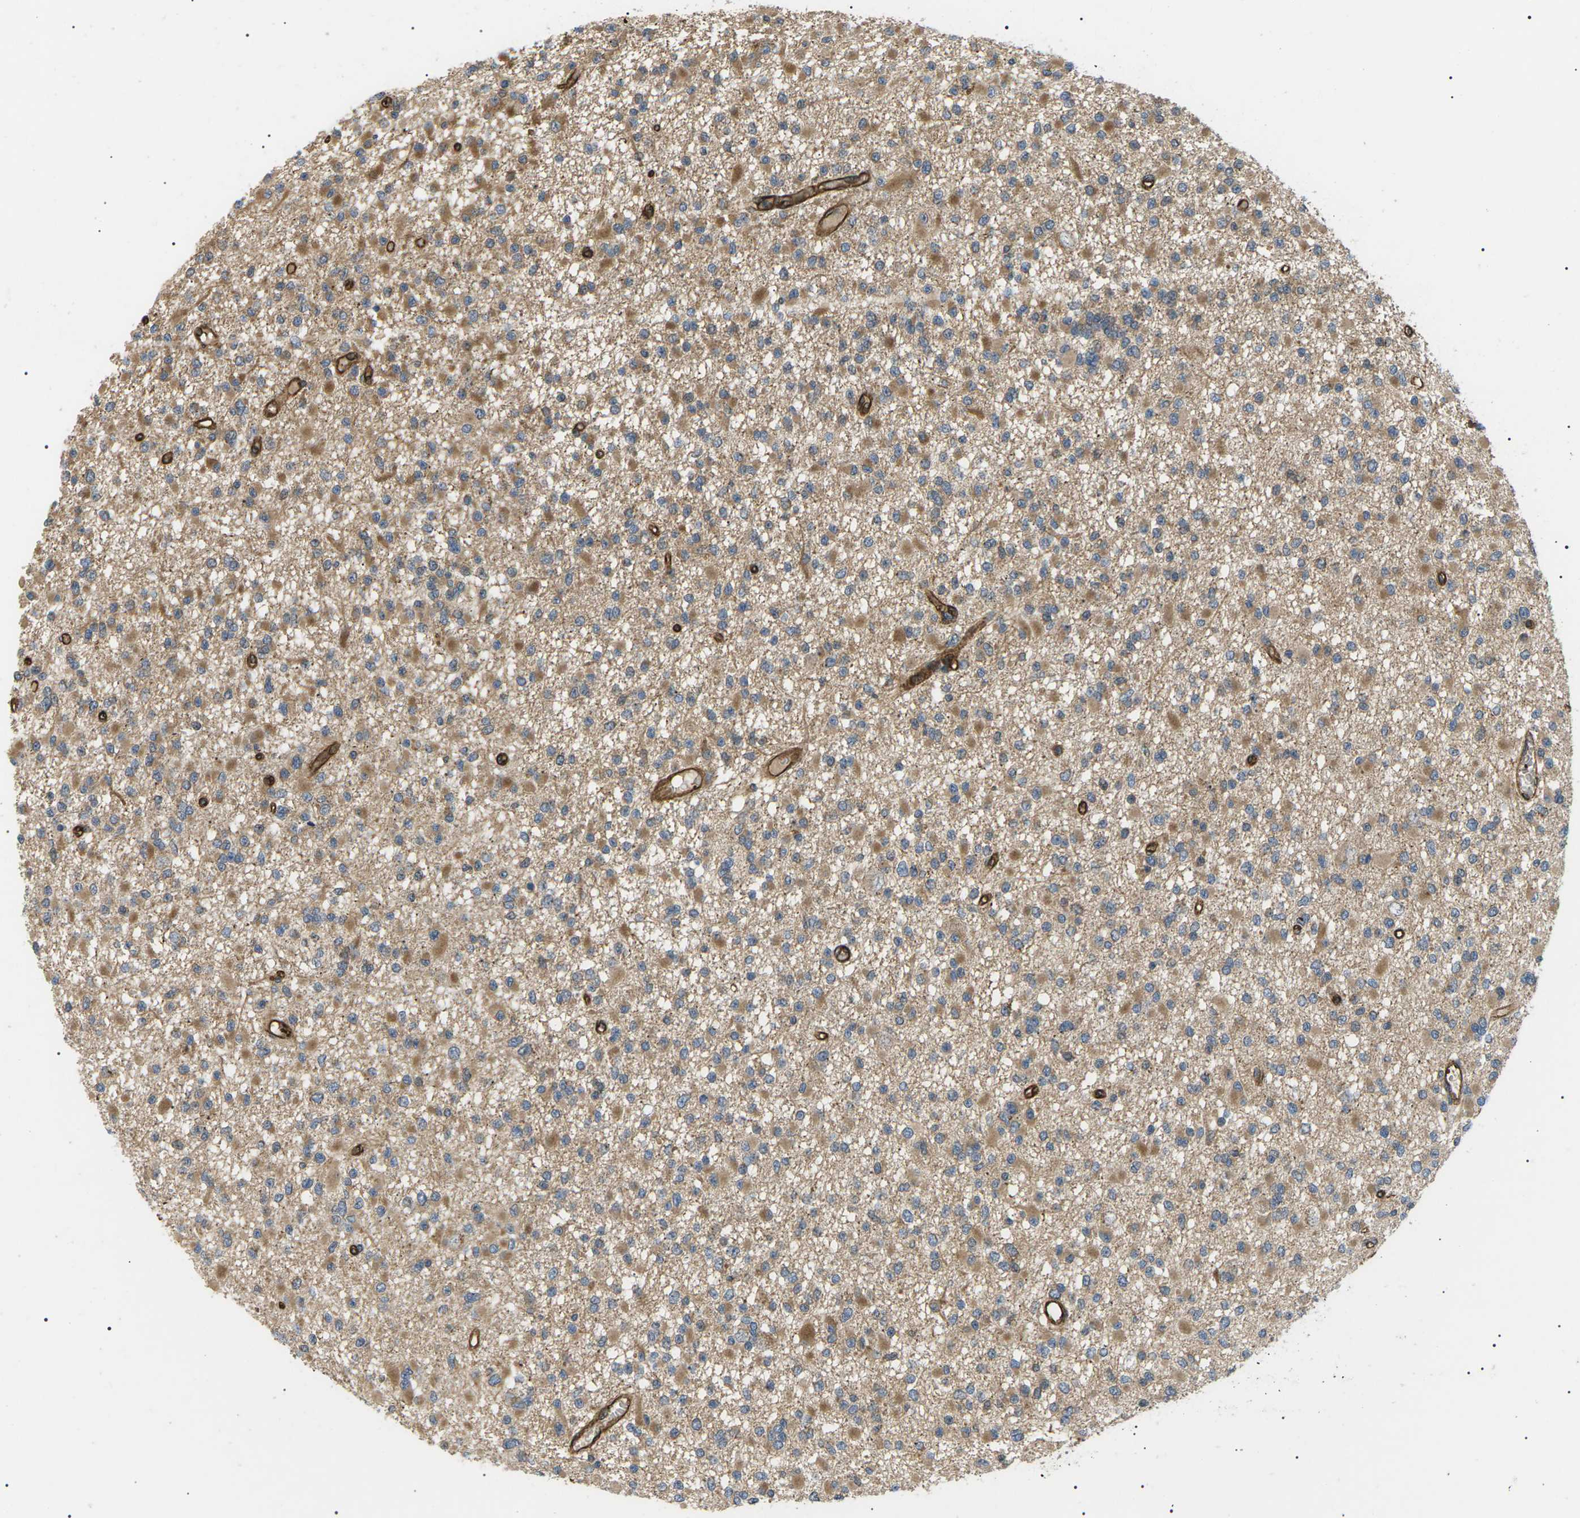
{"staining": {"intensity": "moderate", "quantity": ">75%", "location": "cytoplasmic/membranous"}, "tissue": "glioma", "cell_type": "Tumor cells", "image_type": "cancer", "snomed": [{"axis": "morphology", "description": "Glioma, malignant, Low grade"}, {"axis": "topography", "description": "Brain"}], "caption": "Low-grade glioma (malignant) stained with DAB immunohistochemistry exhibits medium levels of moderate cytoplasmic/membranous staining in approximately >75% of tumor cells. The protein is stained brown, and the nuclei are stained in blue (DAB IHC with brightfield microscopy, high magnification).", "gene": "TMTC4", "patient": {"sex": "female", "age": 22}}